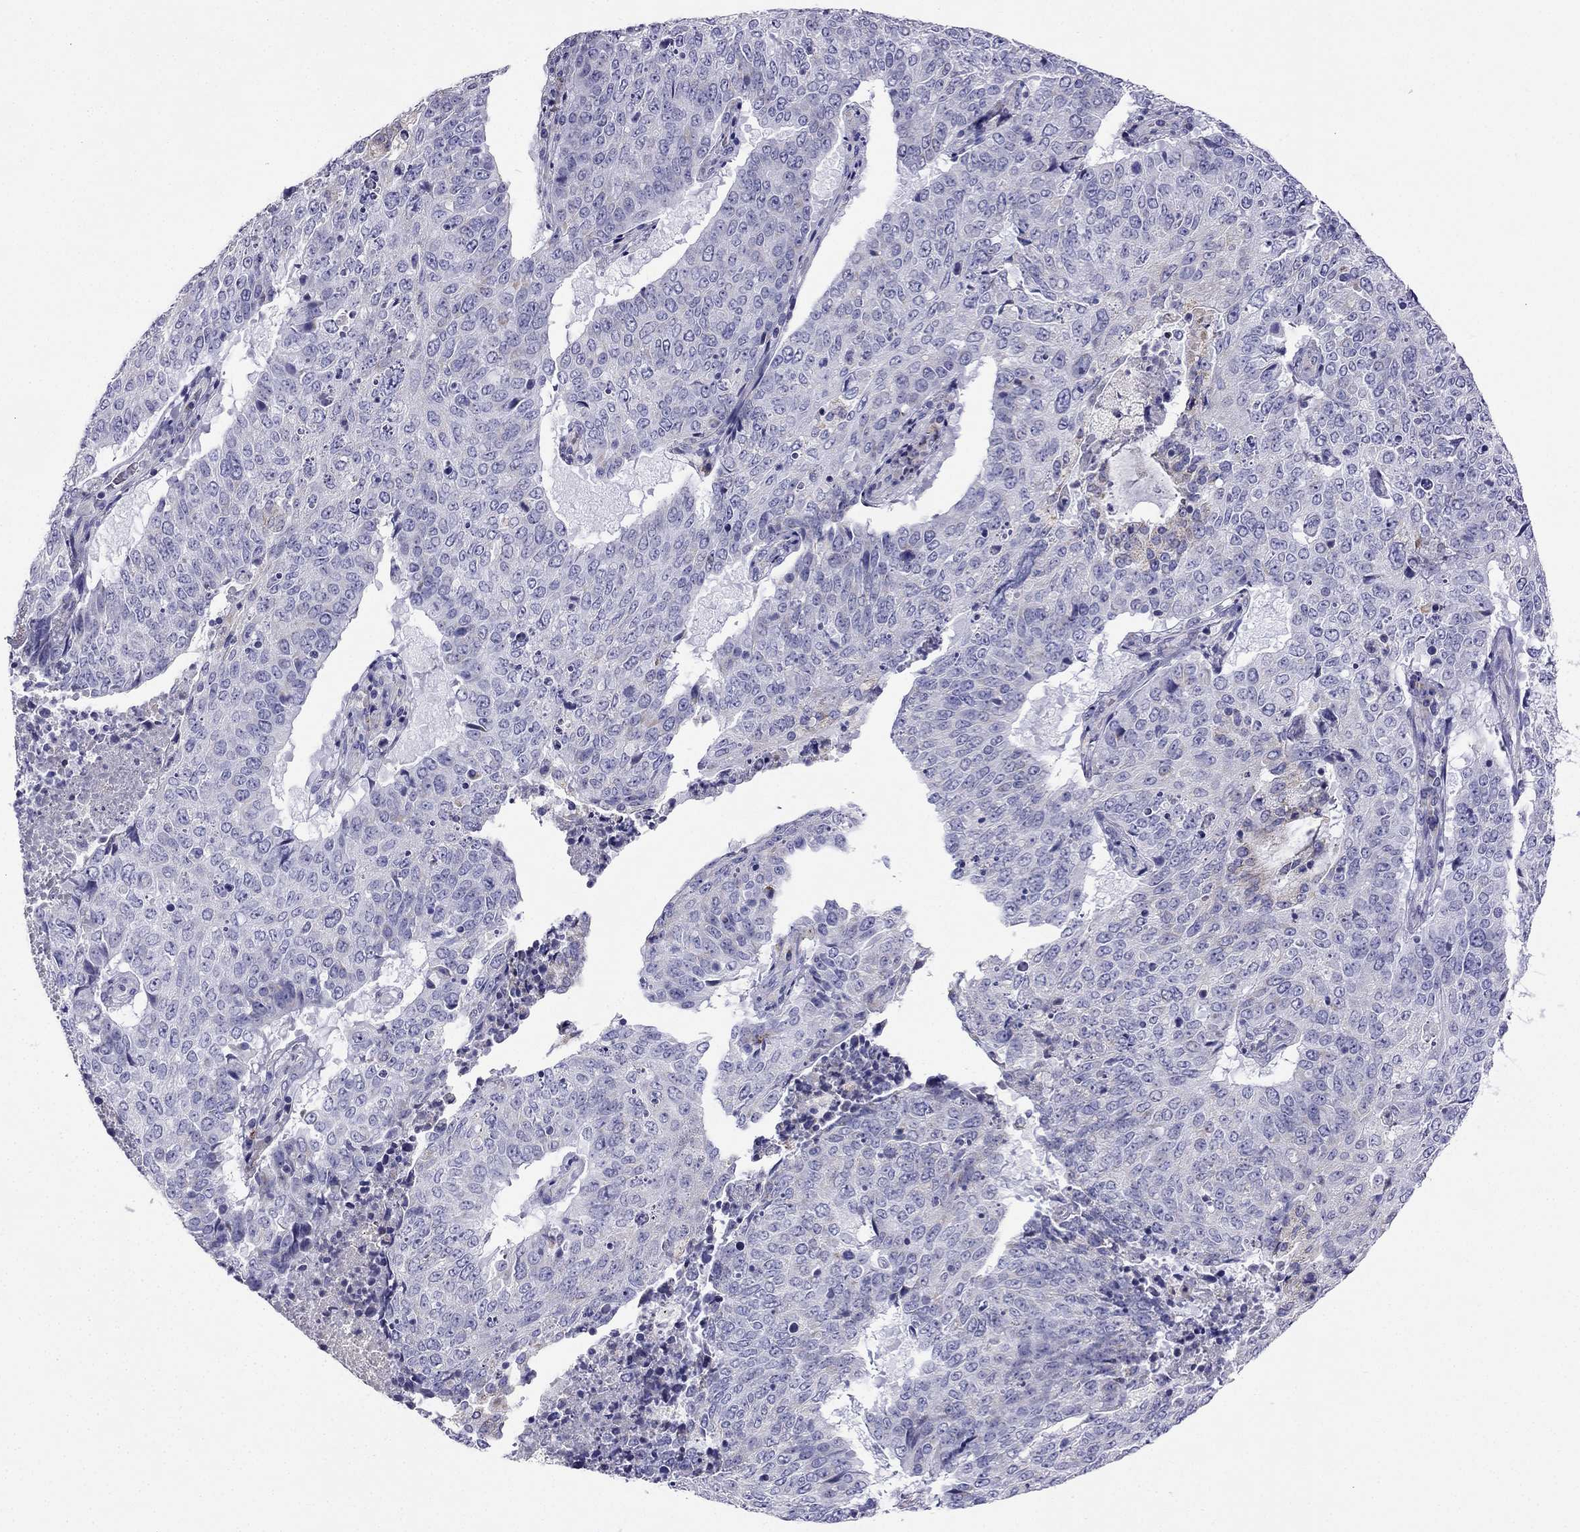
{"staining": {"intensity": "negative", "quantity": "none", "location": "none"}, "tissue": "lung cancer", "cell_type": "Tumor cells", "image_type": "cancer", "snomed": [{"axis": "morphology", "description": "Normal tissue, NOS"}, {"axis": "morphology", "description": "Squamous cell carcinoma, NOS"}, {"axis": "topography", "description": "Bronchus"}, {"axis": "topography", "description": "Lung"}], "caption": "Lung cancer stained for a protein using immunohistochemistry (IHC) displays no staining tumor cells.", "gene": "KIF5A", "patient": {"sex": "male", "age": 64}}